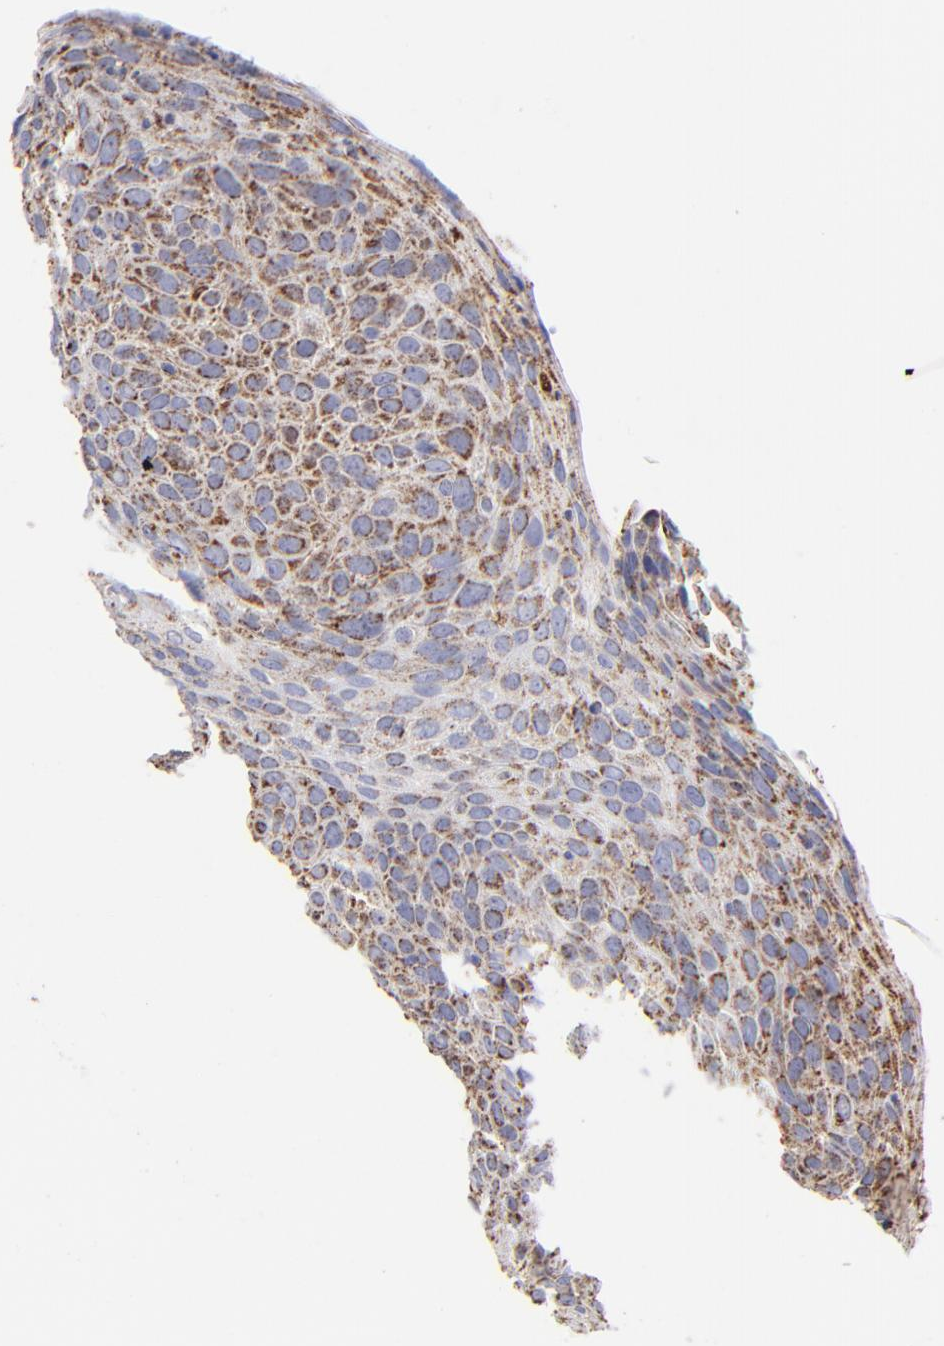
{"staining": {"intensity": "strong", "quantity": ">75%", "location": "cytoplasmic/membranous"}, "tissue": "skin cancer", "cell_type": "Tumor cells", "image_type": "cancer", "snomed": [{"axis": "morphology", "description": "Squamous cell carcinoma, NOS"}, {"axis": "topography", "description": "Skin"}], "caption": "About >75% of tumor cells in human skin cancer demonstrate strong cytoplasmic/membranous protein positivity as visualized by brown immunohistochemical staining.", "gene": "PHB1", "patient": {"sex": "male", "age": 87}}